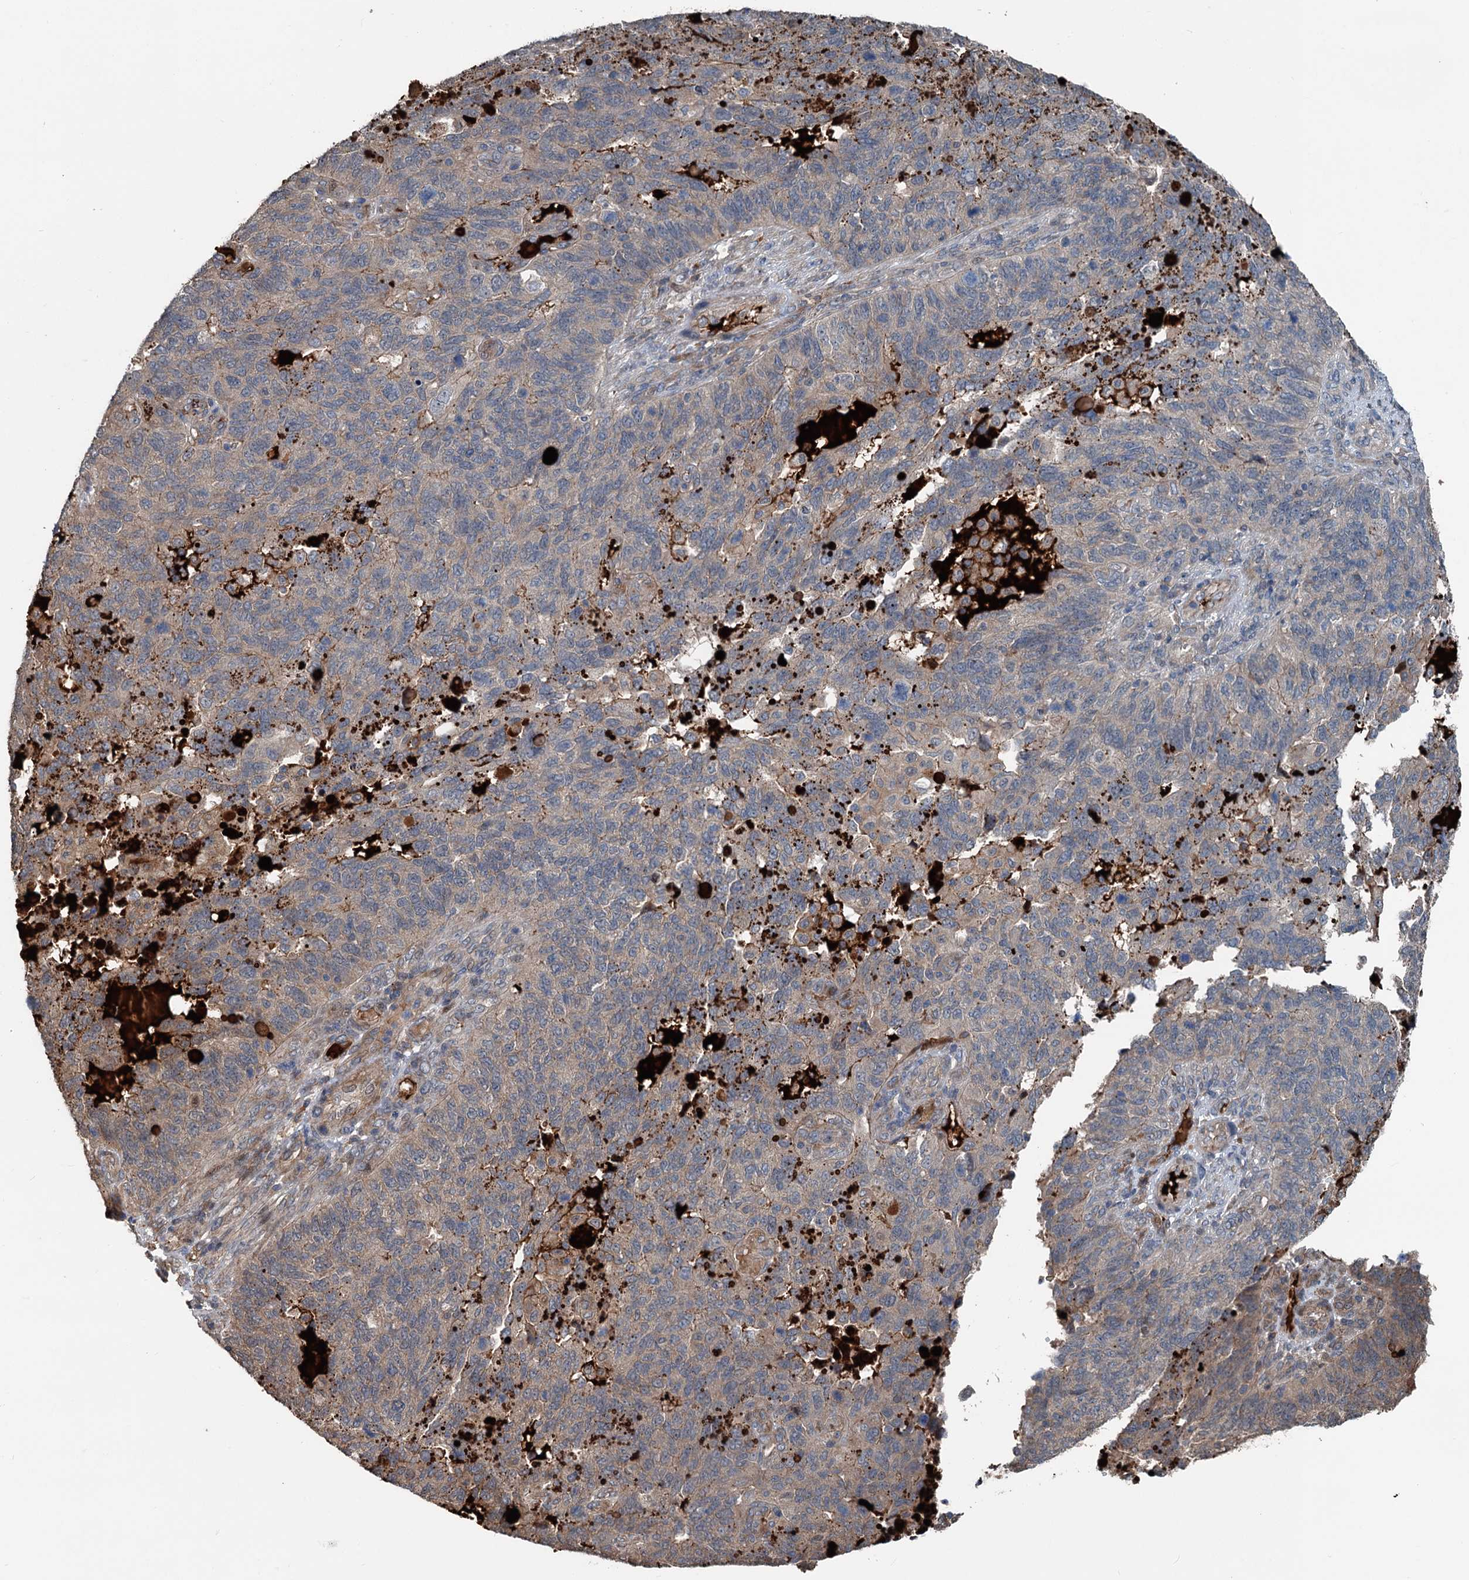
{"staining": {"intensity": "weak", "quantity": "<25%", "location": "cytoplasmic/membranous"}, "tissue": "endometrial cancer", "cell_type": "Tumor cells", "image_type": "cancer", "snomed": [{"axis": "morphology", "description": "Adenocarcinoma, NOS"}, {"axis": "topography", "description": "Endometrium"}], "caption": "Immunohistochemical staining of human endometrial cancer displays no significant positivity in tumor cells.", "gene": "TEDC1", "patient": {"sex": "female", "age": 66}}